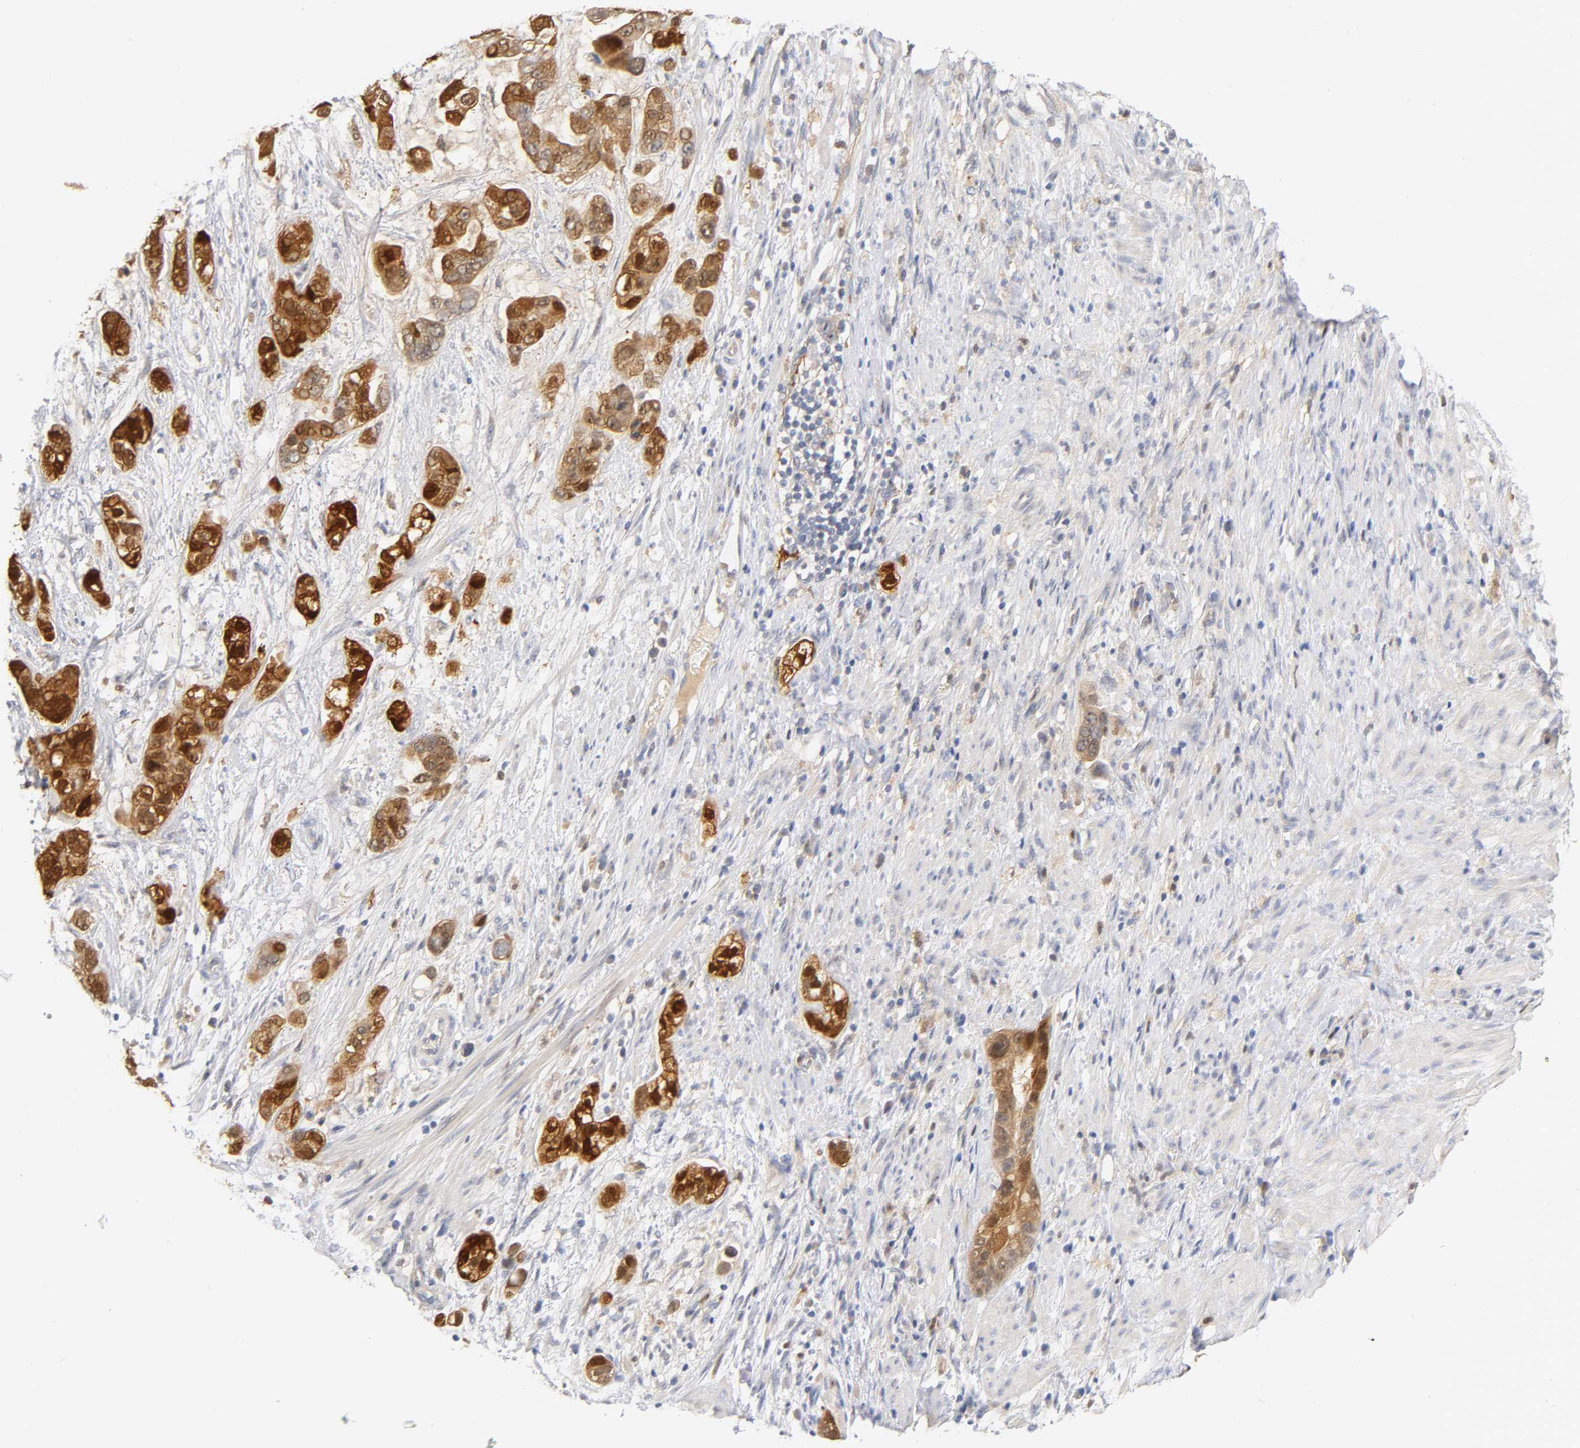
{"staining": {"intensity": "strong", "quantity": ">75%", "location": "cytoplasmic/membranous,nuclear"}, "tissue": "stomach cancer", "cell_type": "Tumor cells", "image_type": "cancer", "snomed": [{"axis": "morphology", "description": "Adenocarcinoma, NOS"}, {"axis": "topography", "description": "Stomach, lower"}], "caption": "Adenocarcinoma (stomach) stained with a protein marker shows strong staining in tumor cells.", "gene": "IL18", "patient": {"sex": "female", "age": 93}}